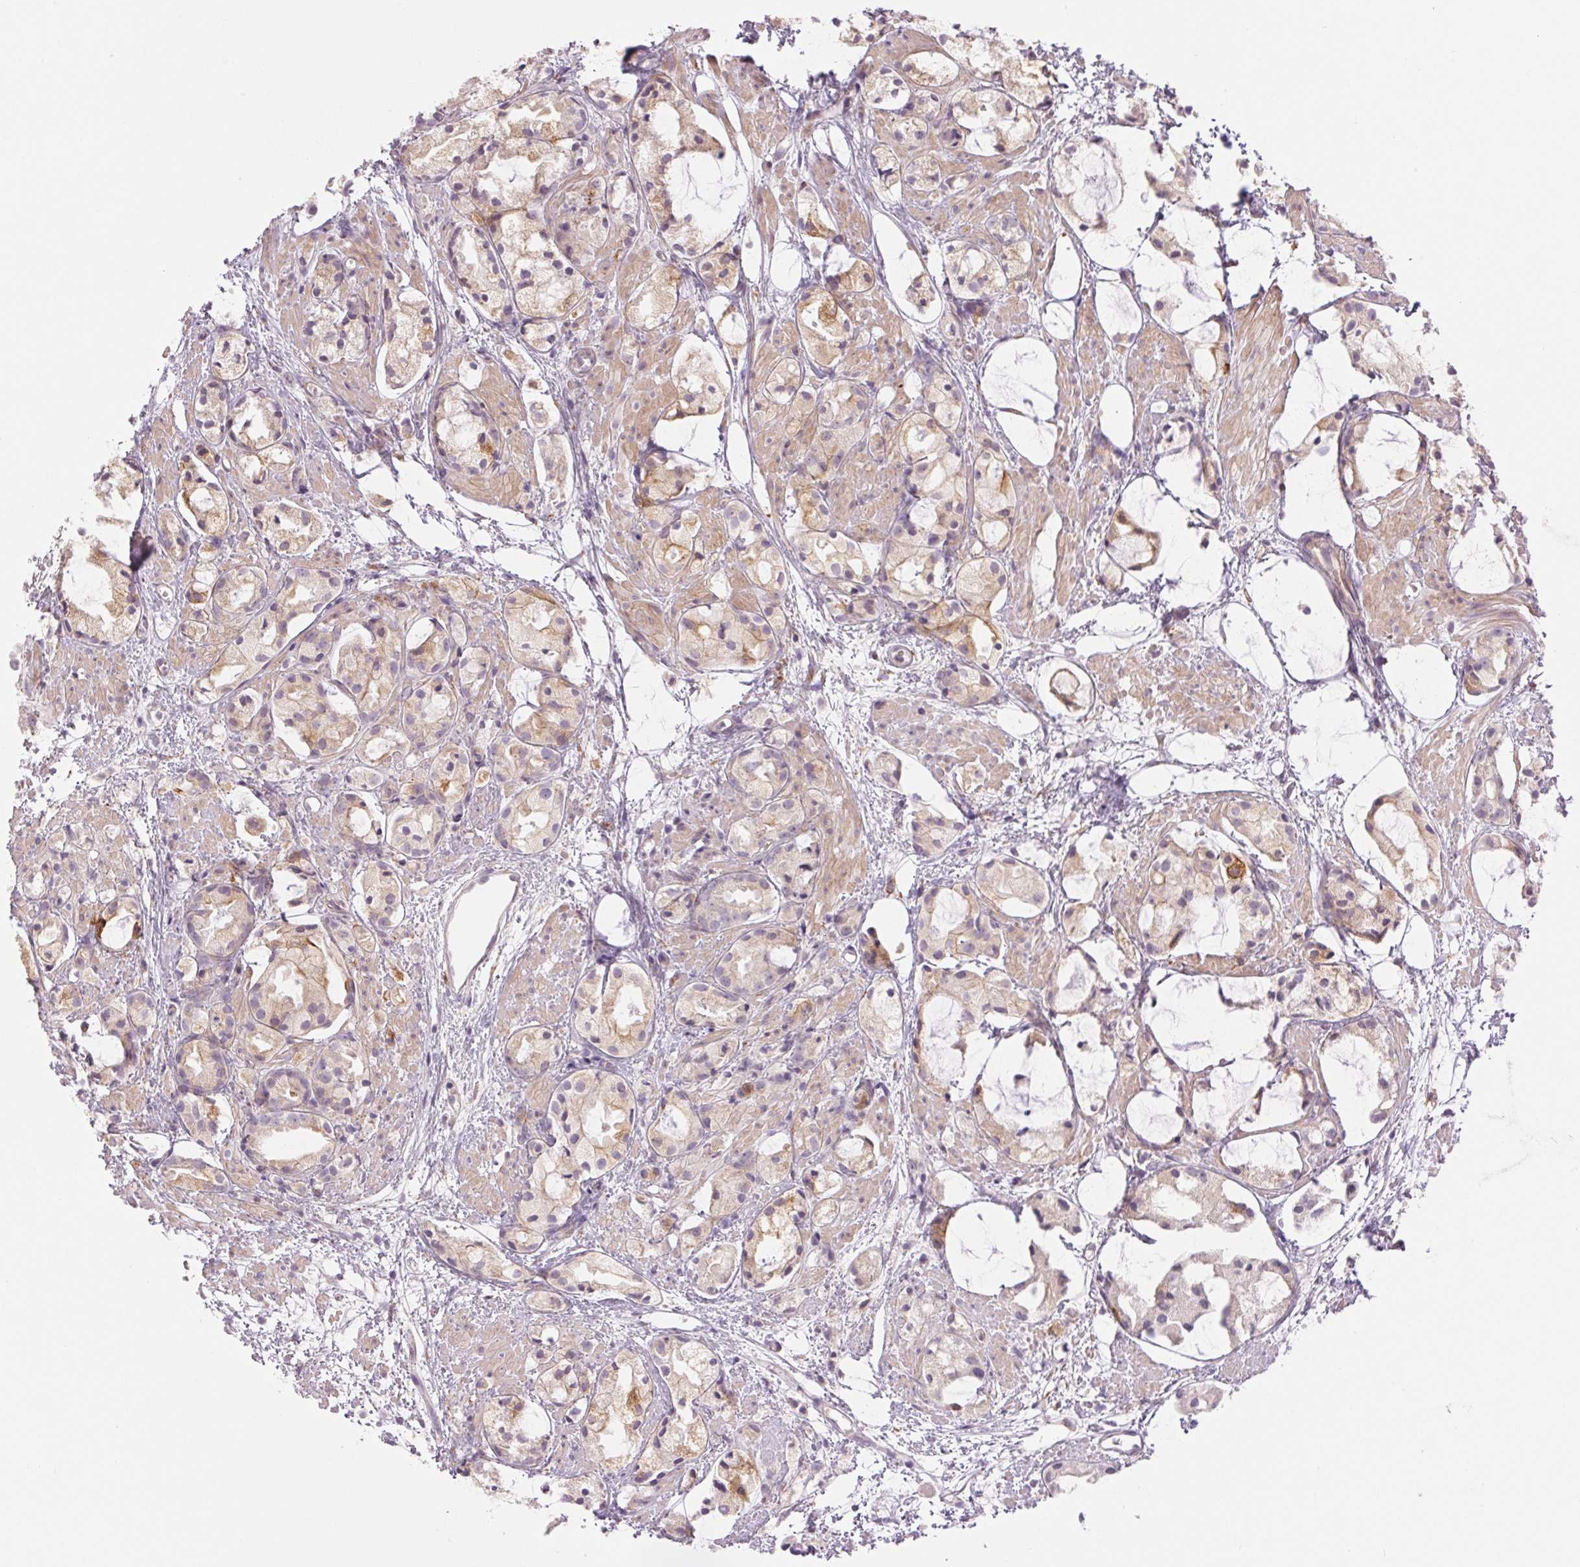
{"staining": {"intensity": "weak", "quantity": "<25%", "location": "cytoplasmic/membranous"}, "tissue": "prostate cancer", "cell_type": "Tumor cells", "image_type": "cancer", "snomed": [{"axis": "morphology", "description": "Adenocarcinoma, High grade"}, {"axis": "topography", "description": "Prostate"}], "caption": "The immunohistochemistry micrograph has no significant positivity in tumor cells of high-grade adenocarcinoma (prostate) tissue. (Stains: DAB immunohistochemistry (IHC) with hematoxylin counter stain, Microscopy: brightfield microscopy at high magnification).", "gene": "METTL17", "patient": {"sex": "male", "age": 85}}